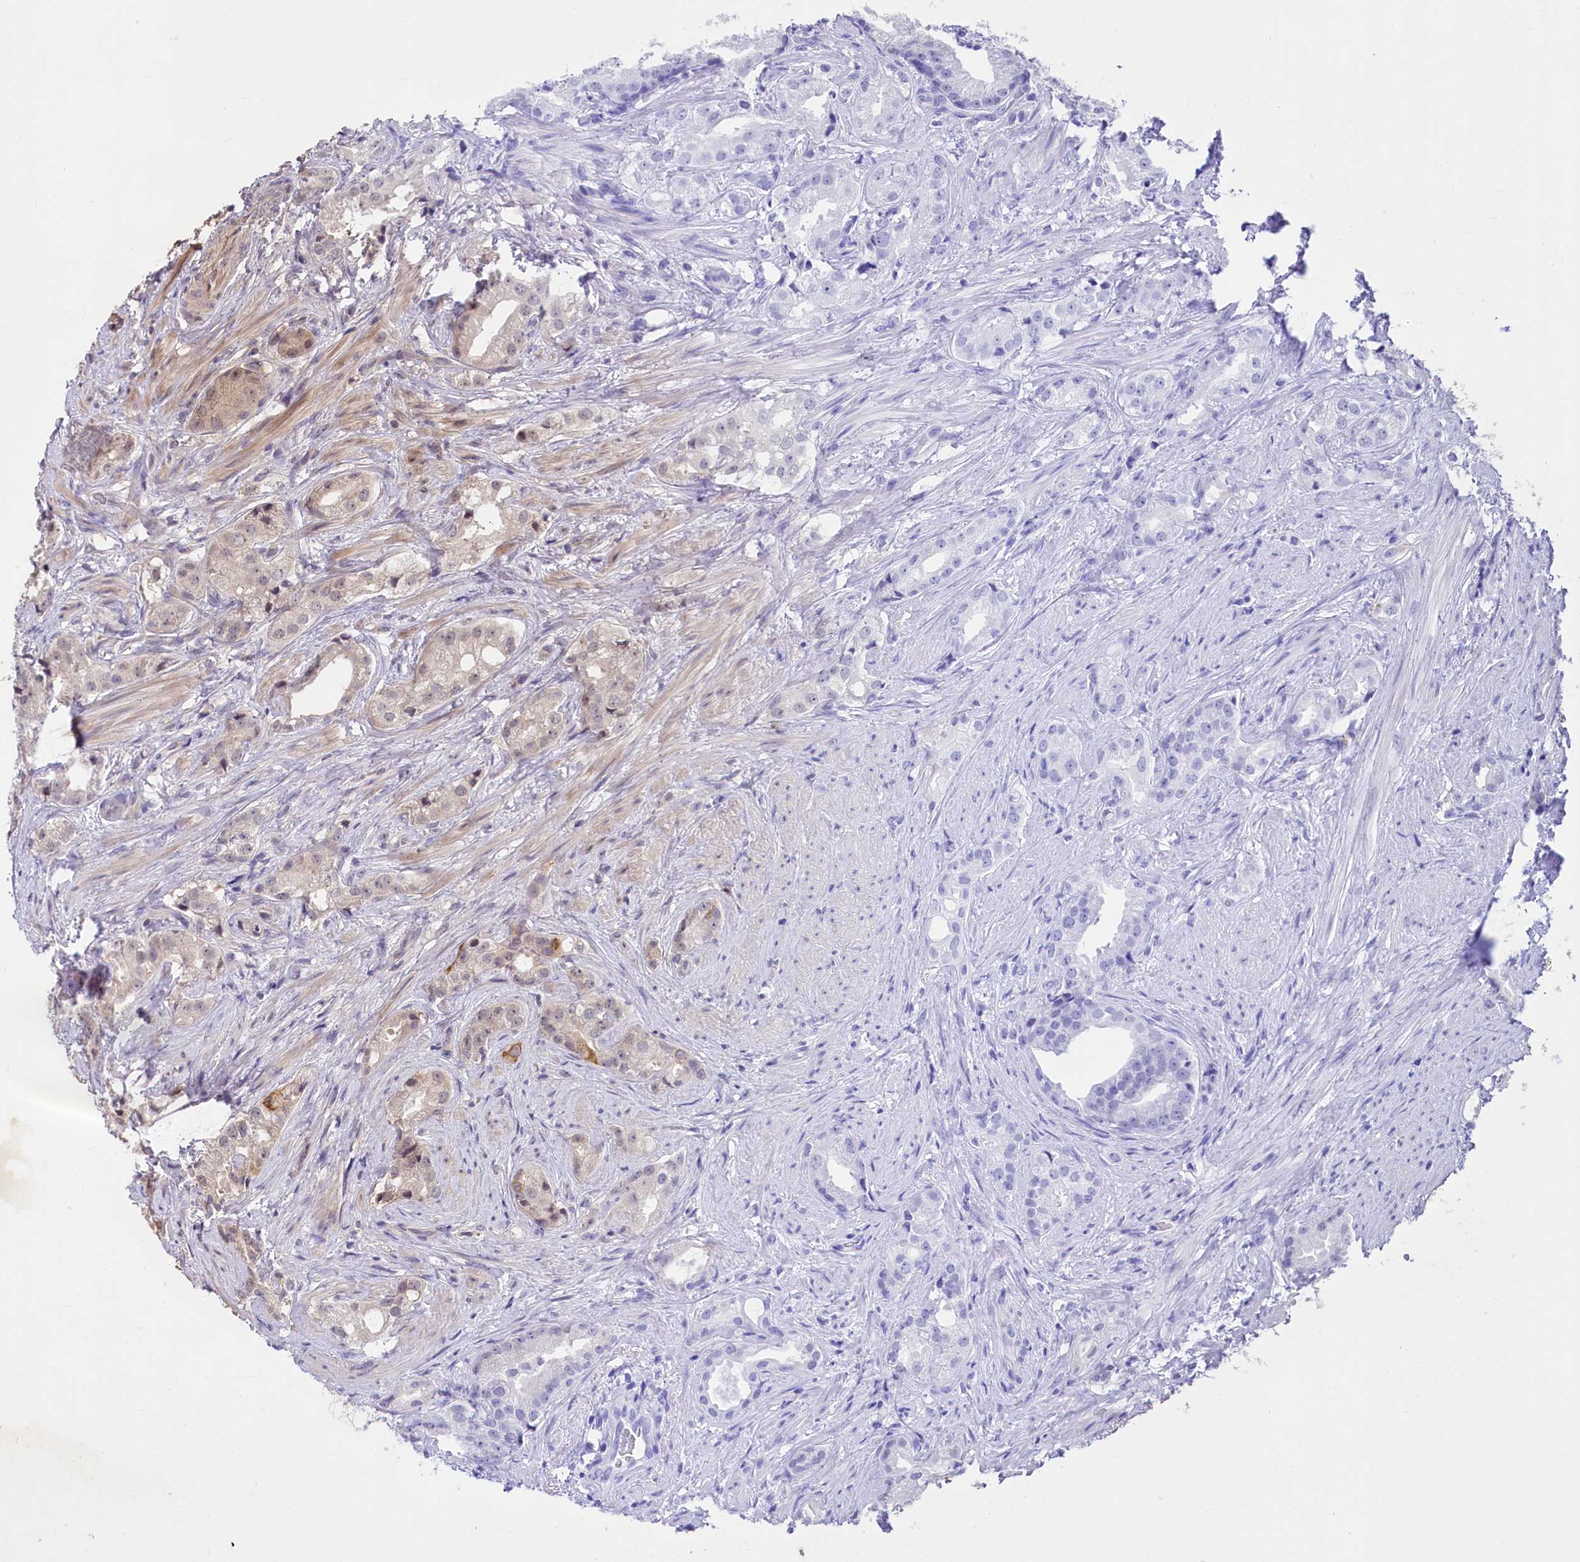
{"staining": {"intensity": "weak", "quantity": "25%-75%", "location": "cytoplasmic/membranous,nuclear"}, "tissue": "prostate cancer", "cell_type": "Tumor cells", "image_type": "cancer", "snomed": [{"axis": "morphology", "description": "Adenocarcinoma, Low grade"}, {"axis": "topography", "description": "Prostate"}], "caption": "Immunohistochemical staining of prostate low-grade adenocarcinoma demonstrates low levels of weak cytoplasmic/membranous and nuclear positivity in about 25%-75% of tumor cells.", "gene": "UBE3A", "patient": {"sex": "male", "age": 71}}